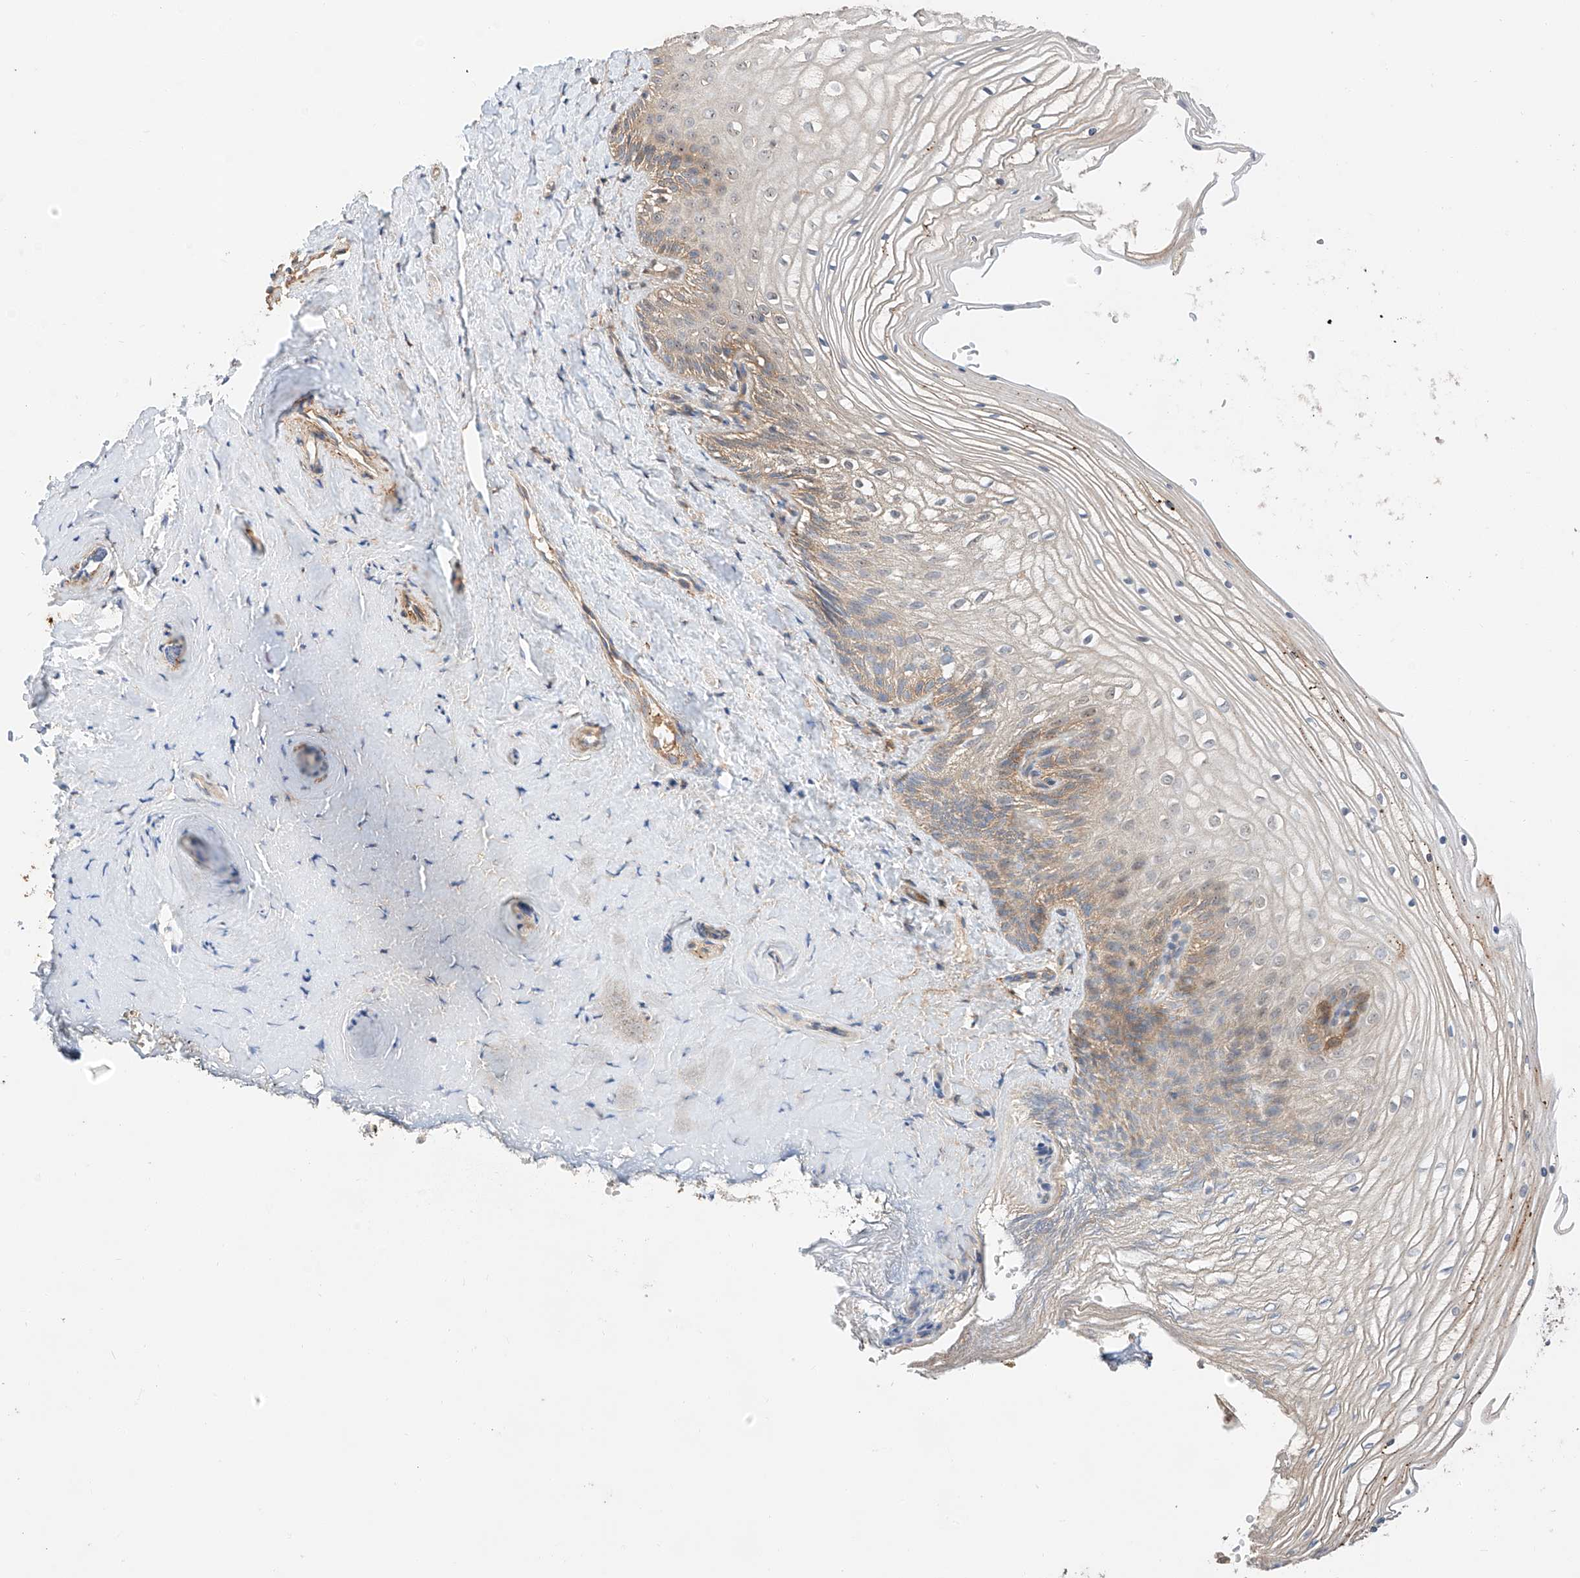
{"staining": {"intensity": "moderate", "quantity": "<25%", "location": "nuclear"}, "tissue": "vagina", "cell_type": "Squamous epithelial cells", "image_type": "normal", "snomed": [{"axis": "morphology", "description": "Normal tissue, NOS"}, {"axis": "topography", "description": "Vagina"}, {"axis": "topography", "description": "Cervix"}], "caption": "Immunohistochemistry (DAB (3,3'-diaminobenzidine)) staining of unremarkable vagina exhibits moderate nuclear protein positivity in approximately <25% of squamous epithelial cells.", "gene": "RAB23", "patient": {"sex": "female", "age": 40}}